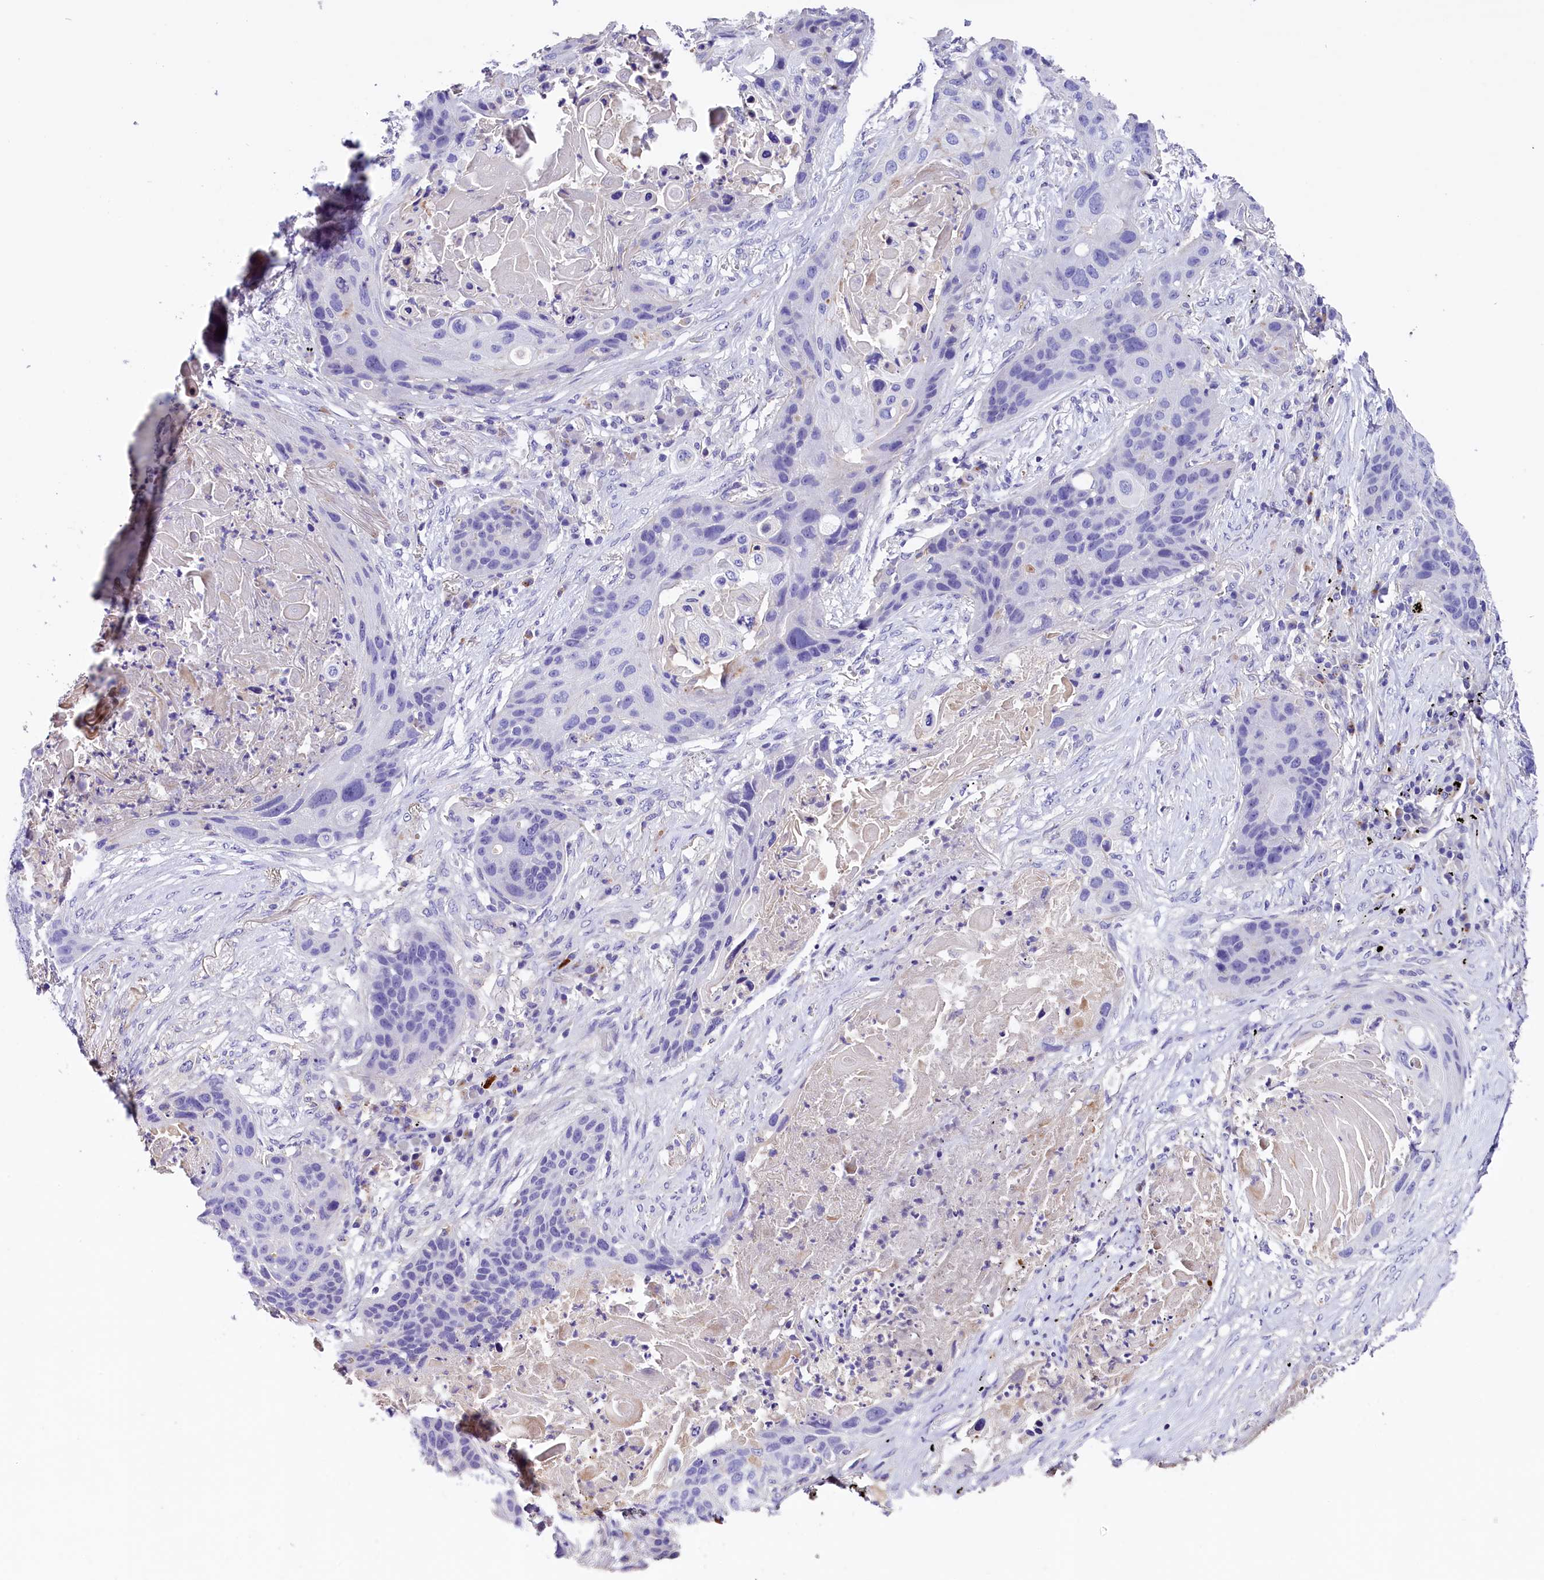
{"staining": {"intensity": "negative", "quantity": "none", "location": "none"}, "tissue": "lung cancer", "cell_type": "Tumor cells", "image_type": "cancer", "snomed": [{"axis": "morphology", "description": "Squamous cell carcinoma, NOS"}, {"axis": "topography", "description": "Lung"}], "caption": "Image shows no significant protein staining in tumor cells of lung cancer. Brightfield microscopy of immunohistochemistry (IHC) stained with DAB (3,3'-diaminobenzidine) (brown) and hematoxylin (blue), captured at high magnification.", "gene": "MEX3B", "patient": {"sex": "female", "age": 63}}